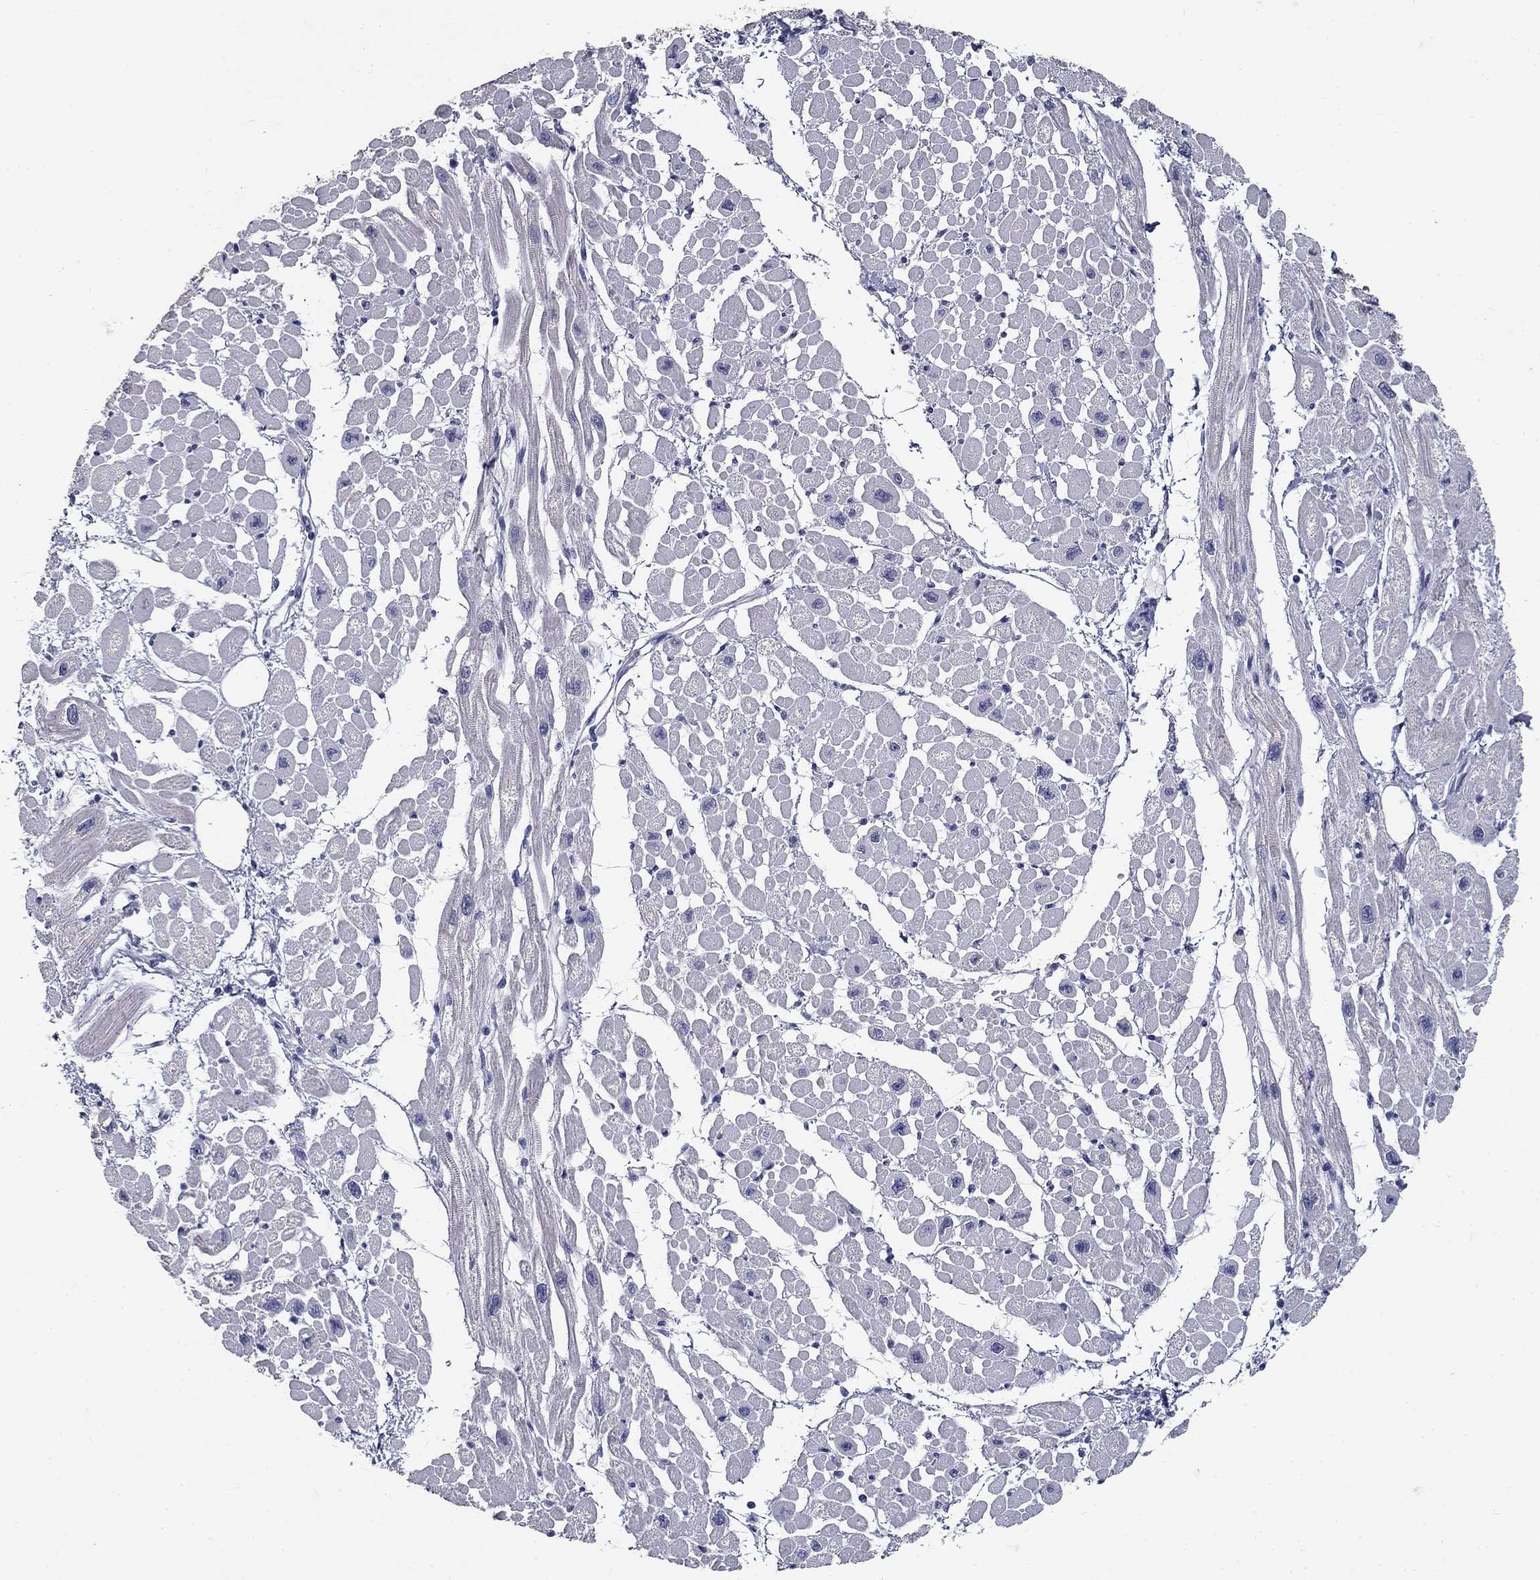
{"staining": {"intensity": "negative", "quantity": "none", "location": "none"}, "tissue": "heart muscle", "cell_type": "Cardiomyocytes", "image_type": "normal", "snomed": [{"axis": "morphology", "description": "Normal tissue, NOS"}, {"axis": "topography", "description": "Heart"}], "caption": "Heart muscle was stained to show a protein in brown. There is no significant expression in cardiomyocytes. (DAB (3,3'-diaminobenzidine) immunohistochemistry with hematoxylin counter stain).", "gene": "POMC", "patient": {"sex": "male", "age": 66}}